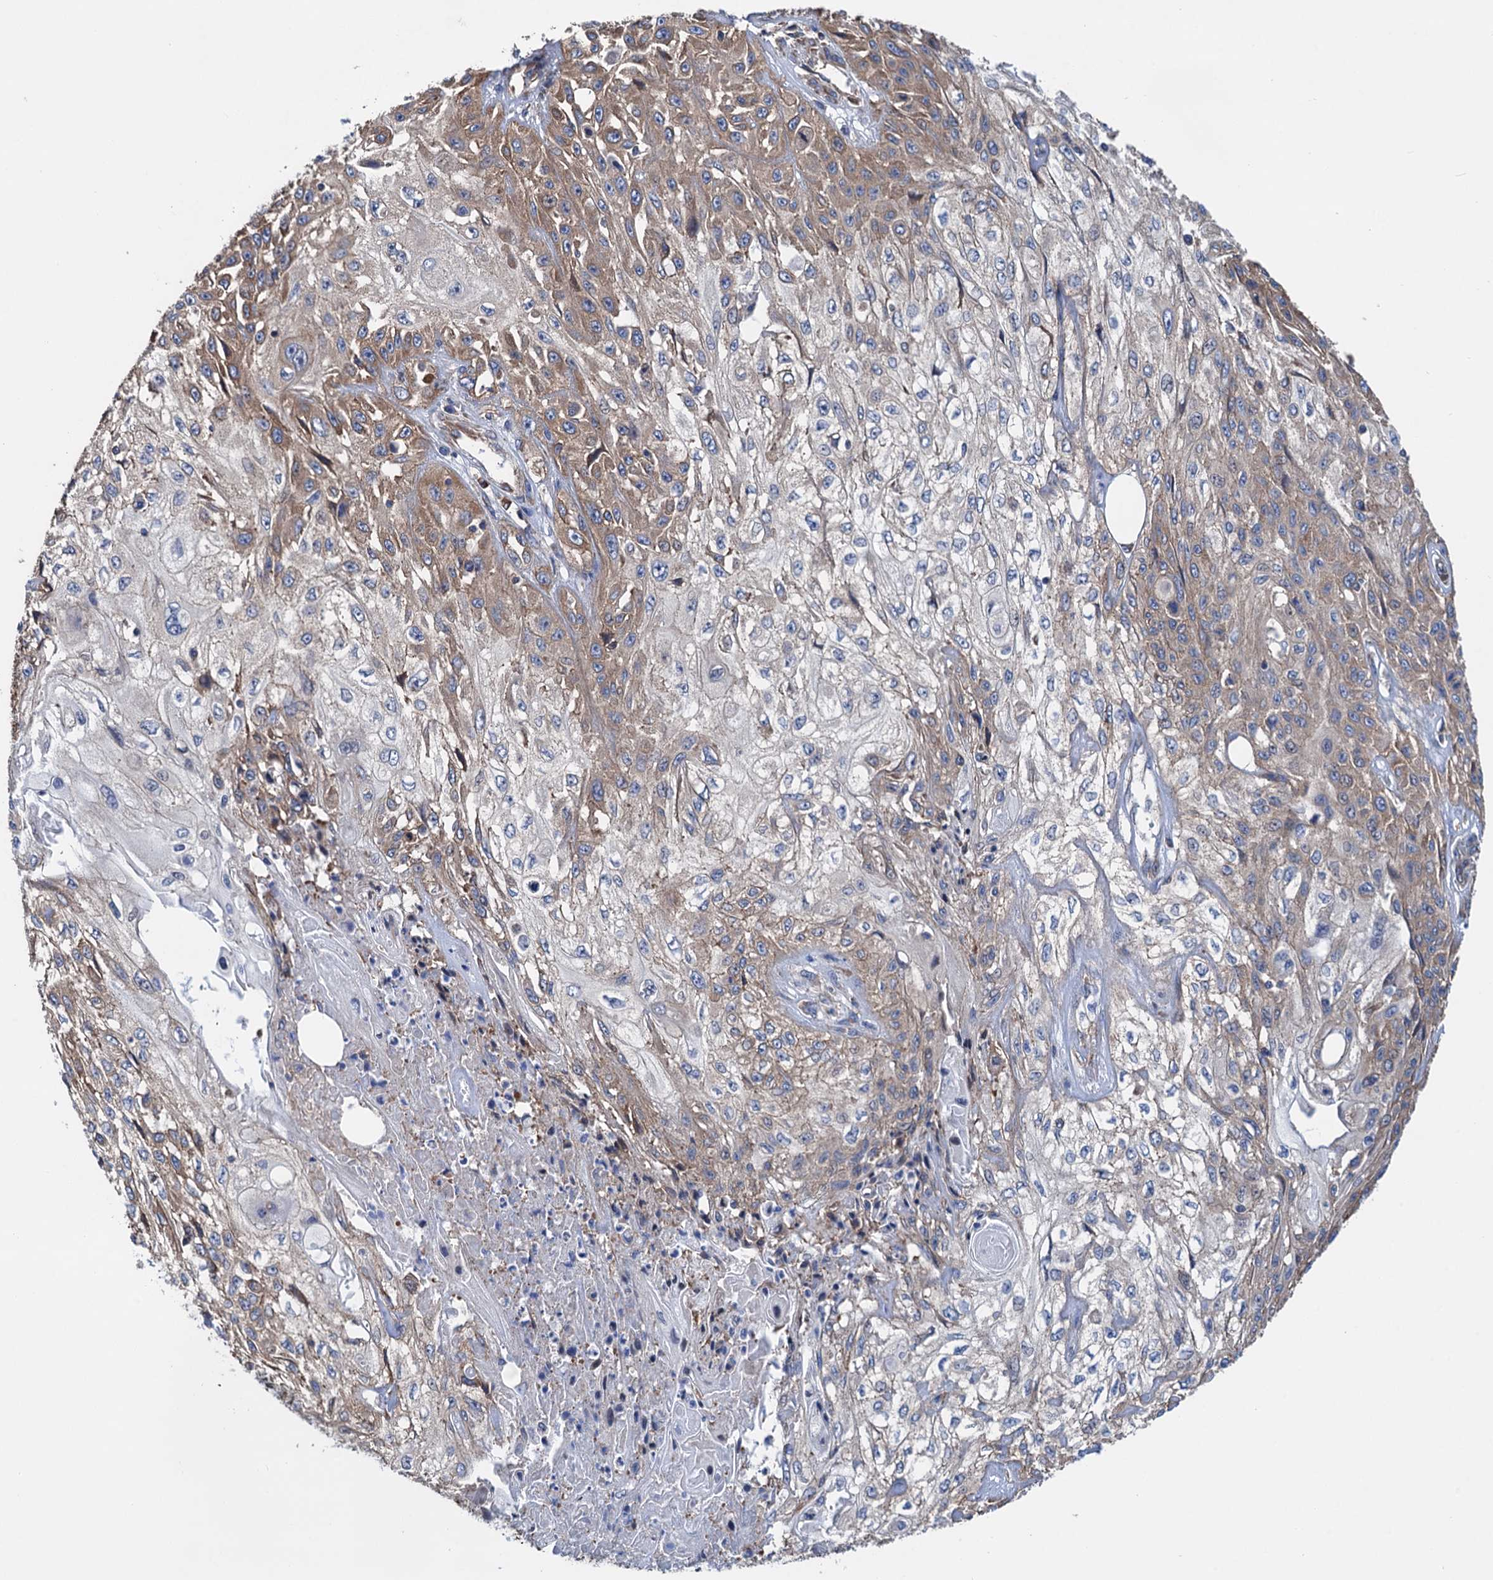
{"staining": {"intensity": "moderate", "quantity": "25%-75%", "location": "cytoplasmic/membranous"}, "tissue": "skin cancer", "cell_type": "Tumor cells", "image_type": "cancer", "snomed": [{"axis": "morphology", "description": "Squamous cell carcinoma, NOS"}, {"axis": "morphology", "description": "Squamous cell carcinoma, metastatic, NOS"}, {"axis": "topography", "description": "Skin"}, {"axis": "topography", "description": "Lymph node"}], "caption": "Squamous cell carcinoma (skin) was stained to show a protein in brown. There is medium levels of moderate cytoplasmic/membranous expression in approximately 25%-75% of tumor cells.", "gene": "SLC12A7", "patient": {"sex": "male", "age": 75}}